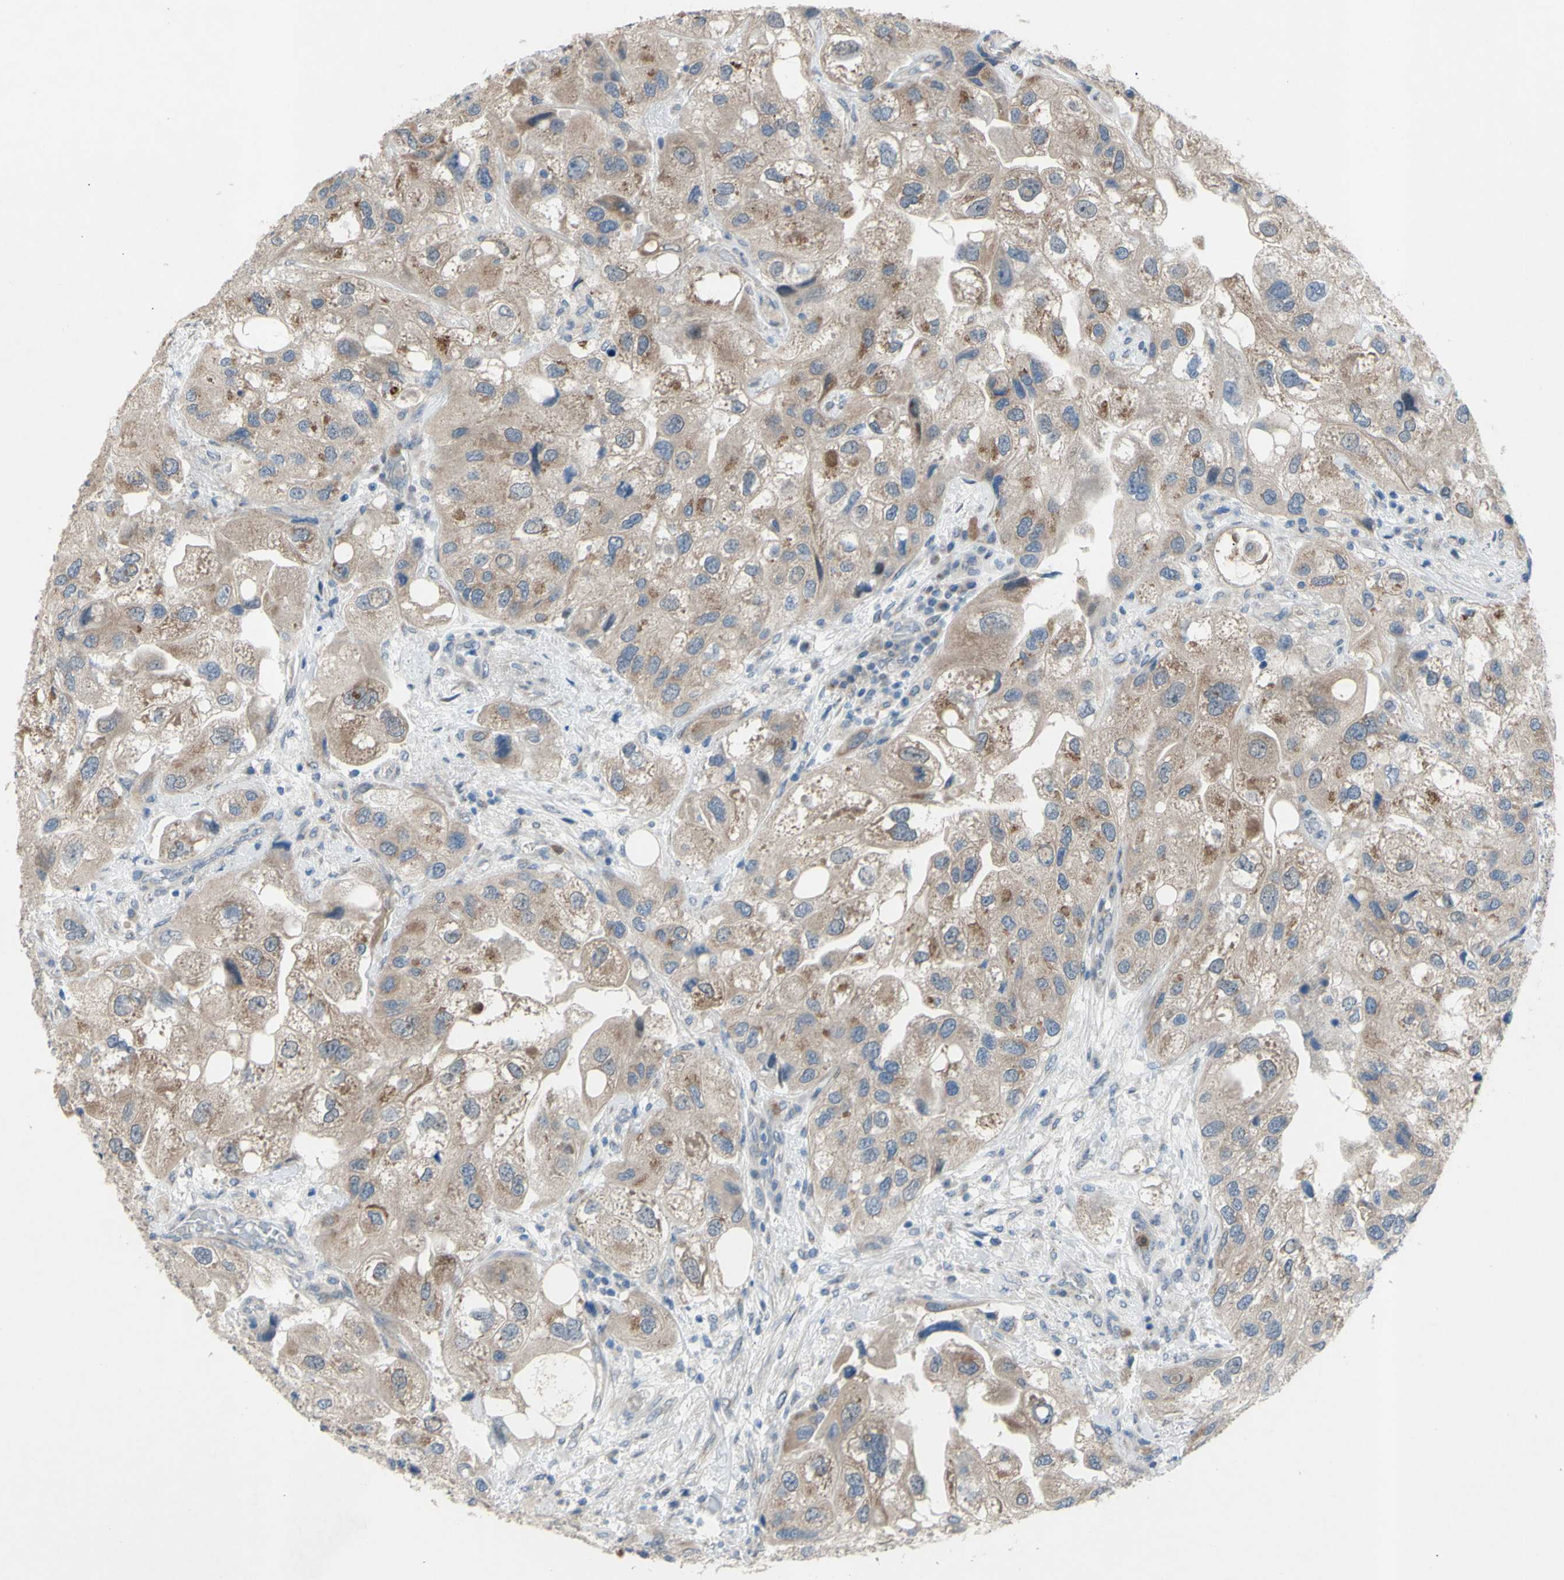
{"staining": {"intensity": "moderate", "quantity": ">75%", "location": "cytoplasmic/membranous"}, "tissue": "urothelial cancer", "cell_type": "Tumor cells", "image_type": "cancer", "snomed": [{"axis": "morphology", "description": "Urothelial carcinoma, High grade"}, {"axis": "topography", "description": "Urinary bladder"}], "caption": "An image of urothelial cancer stained for a protein exhibits moderate cytoplasmic/membranous brown staining in tumor cells.", "gene": "GRAMD2B", "patient": {"sex": "female", "age": 64}}